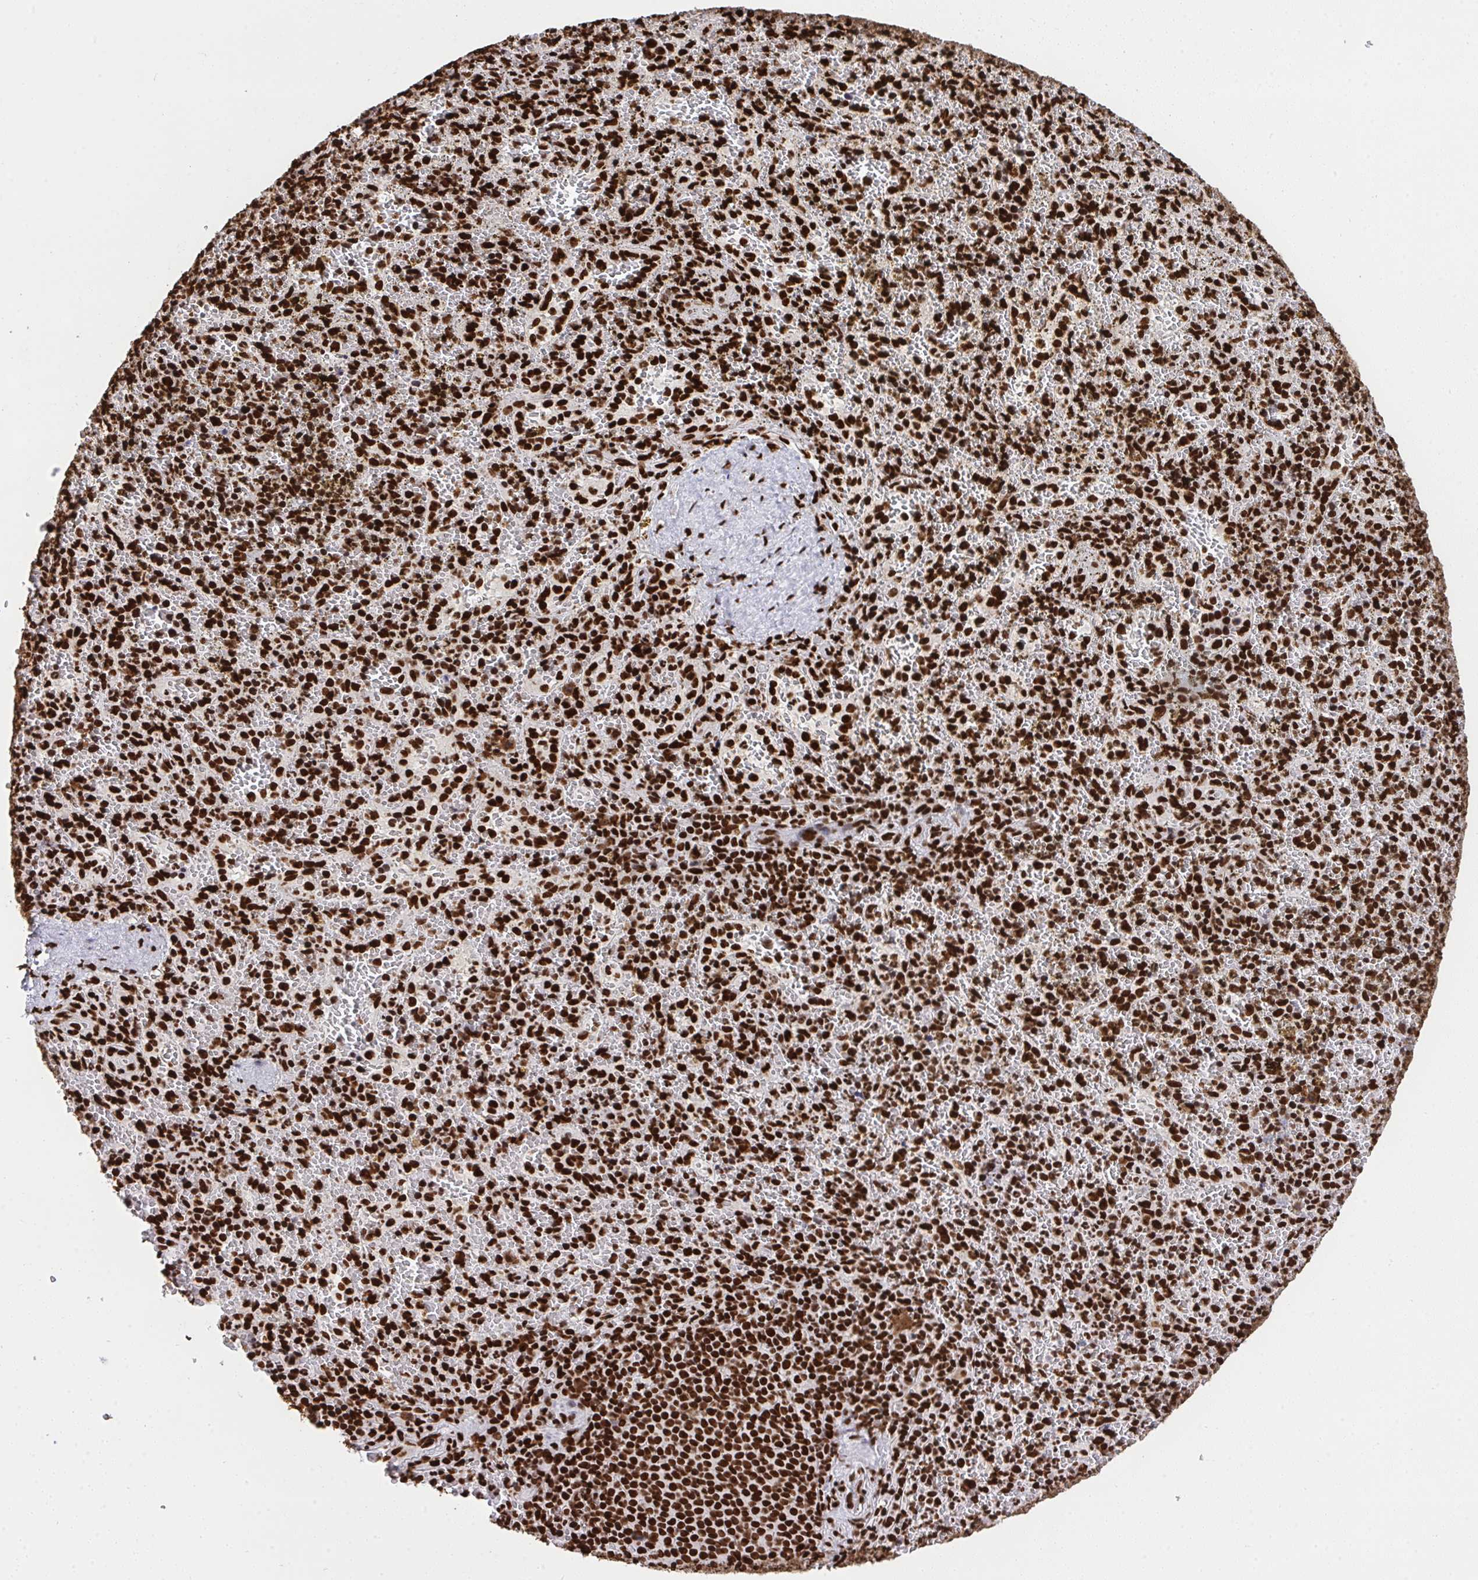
{"staining": {"intensity": "strong", "quantity": ">75%", "location": "nuclear"}, "tissue": "spleen", "cell_type": "Cells in red pulp", "image_type": "normal", "snomed": [{"axis": "morphology", "description": "Normal tissue, NOS"}, {"axis": "topography", "description": "Spleen"}], "caption": "A brown stain highlights strong nuclear staining of a protein in cells in red pulp of unremarkable spleen. The protein is stained brown, and the nuclei are stained in blue (DAB IHC with brightfield microscopy, high magnification).", "gene": "HNRNPL", "patient": {"sex": "female", "age": 50}}